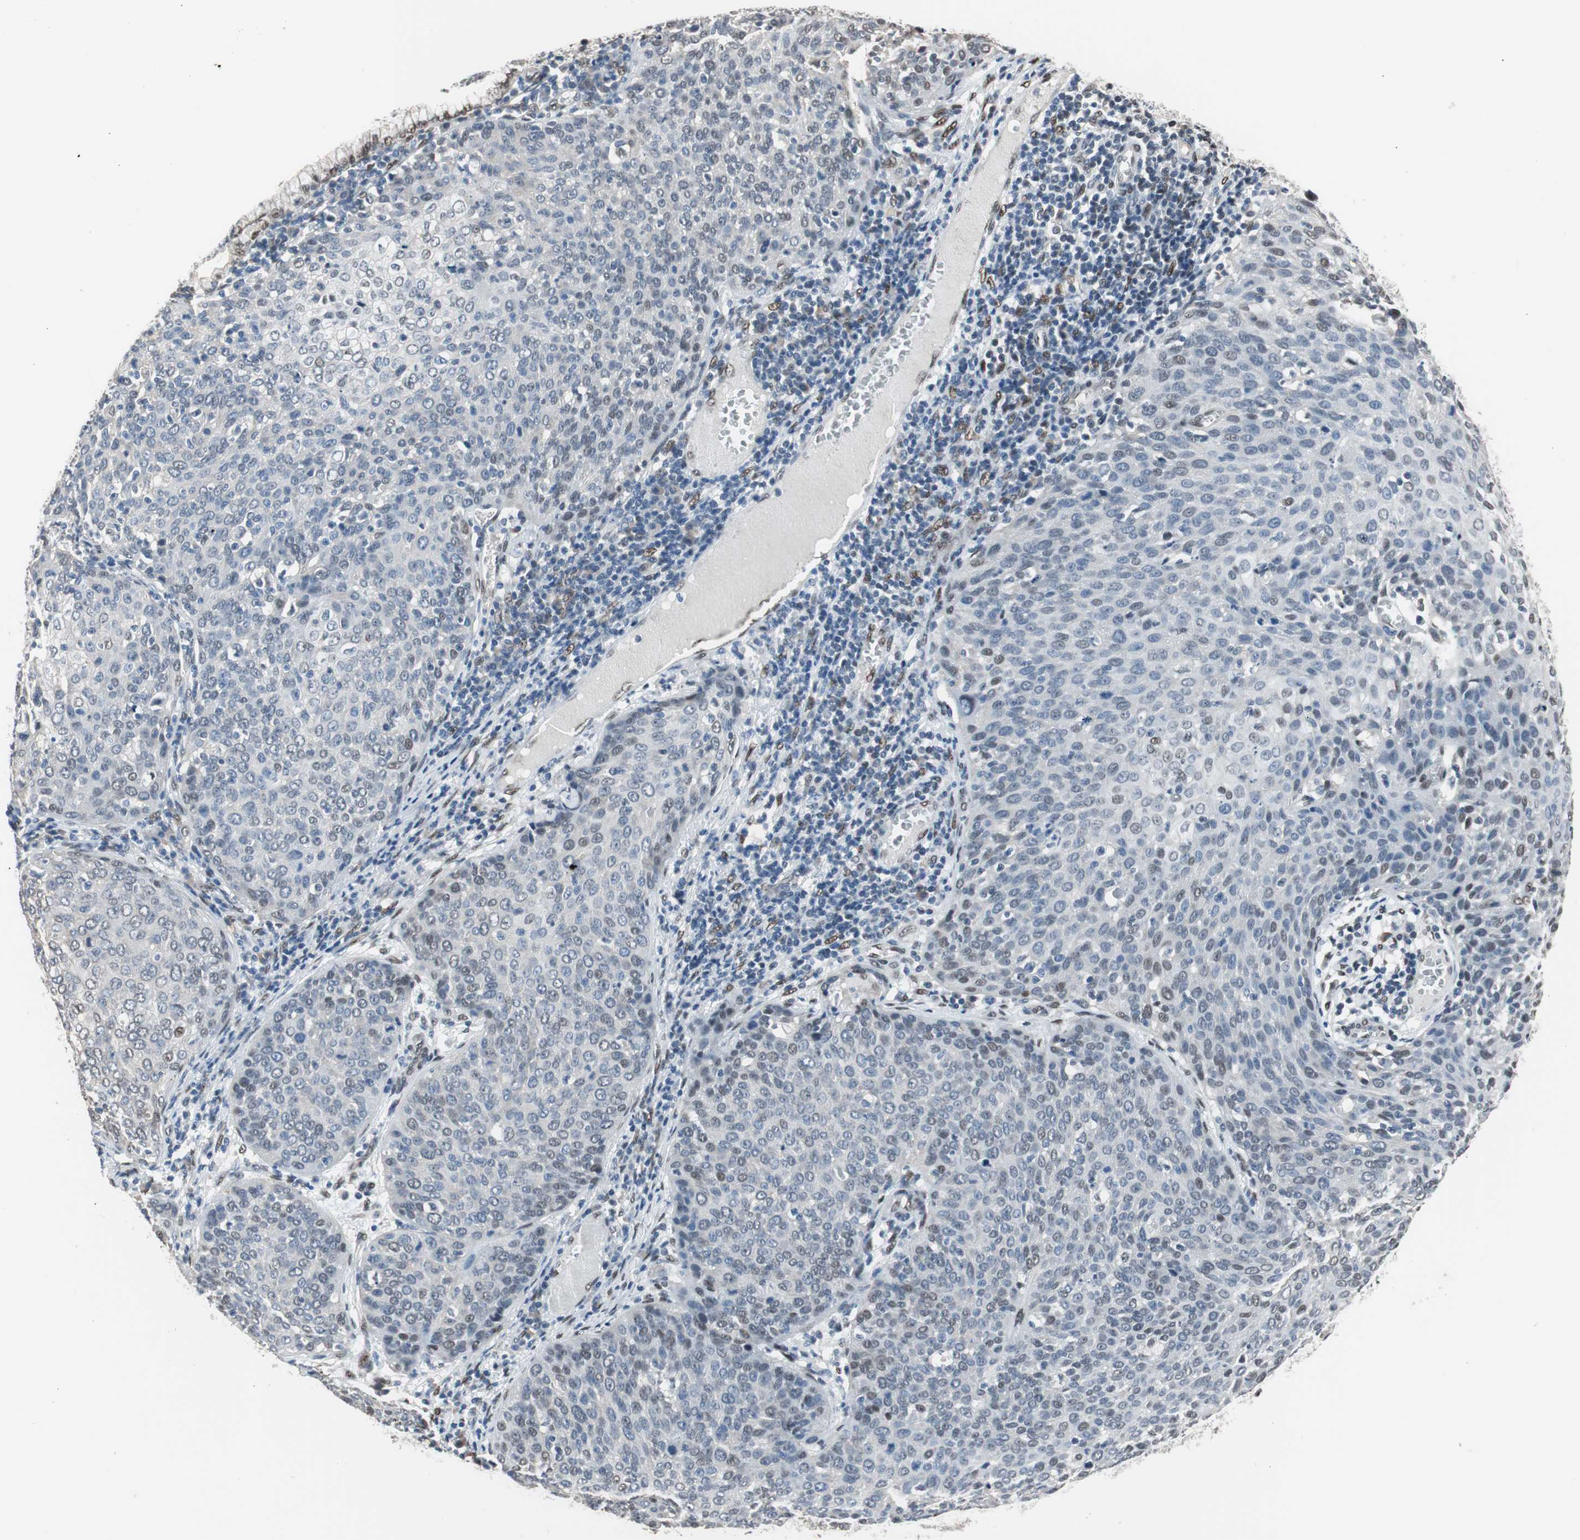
{"staining": {"intensity": "negative", "quantity": "none", "location": "none"}, "tissue": "cervical cancer", "cell_type": "Tumor cells", "image_type": "cancer", "snomed": [{"axis": "morphology", "description": "Squamous cell carcinoma, NOS"}, {"axis": "topography", "description": "Cervix"}], "caption": "The immunohistochemistry (IHC) histopathology image has no significant positivity in tumor cells of cervical cancer (squamous cell carcinoma) tissue. The staining is performed using DAB brown chromogen with nuclei counter-stained in using hematoxylin.", "gene": "PML", "patient": {"sex": "female", "age": 38}}